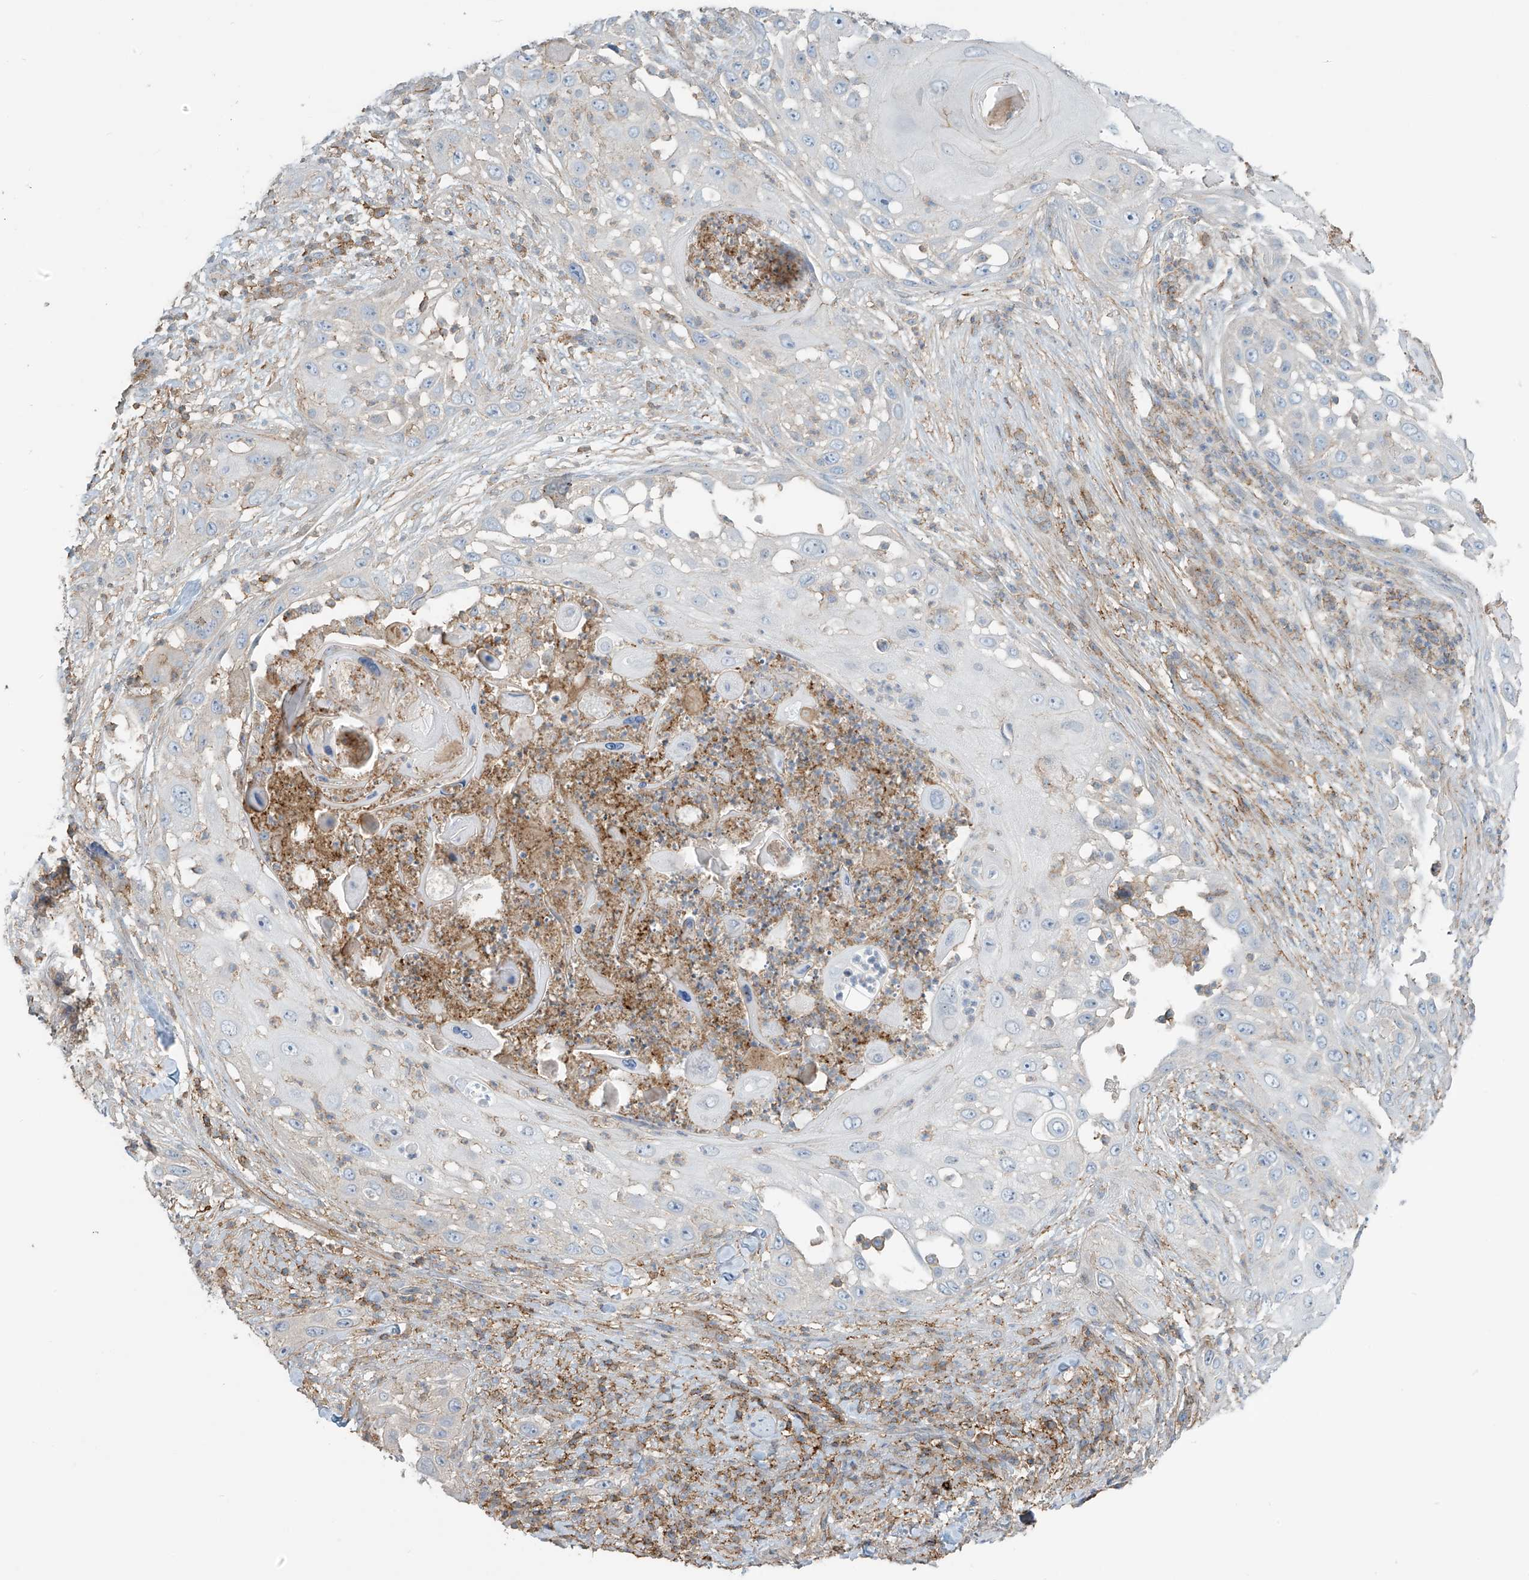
{"staining": {"intensity": "negative", "quantity": "none", "location": "none"}, "tissue": "skin cancer", "cell_type": "Tumor cells", "image_type": "cancer", "snomed": [{"axis": "morphology", "description": "Squamous cell carcinoma, NOS"}, {"axis": "topography", "description": "Skin"}], "caption": "Micrograph shows no protein expression in tumor cells of squamous cell carcinoma (skin) tissue.", "gene": "SLC9A2", "patient": {"sex": "female", "age": 44}}